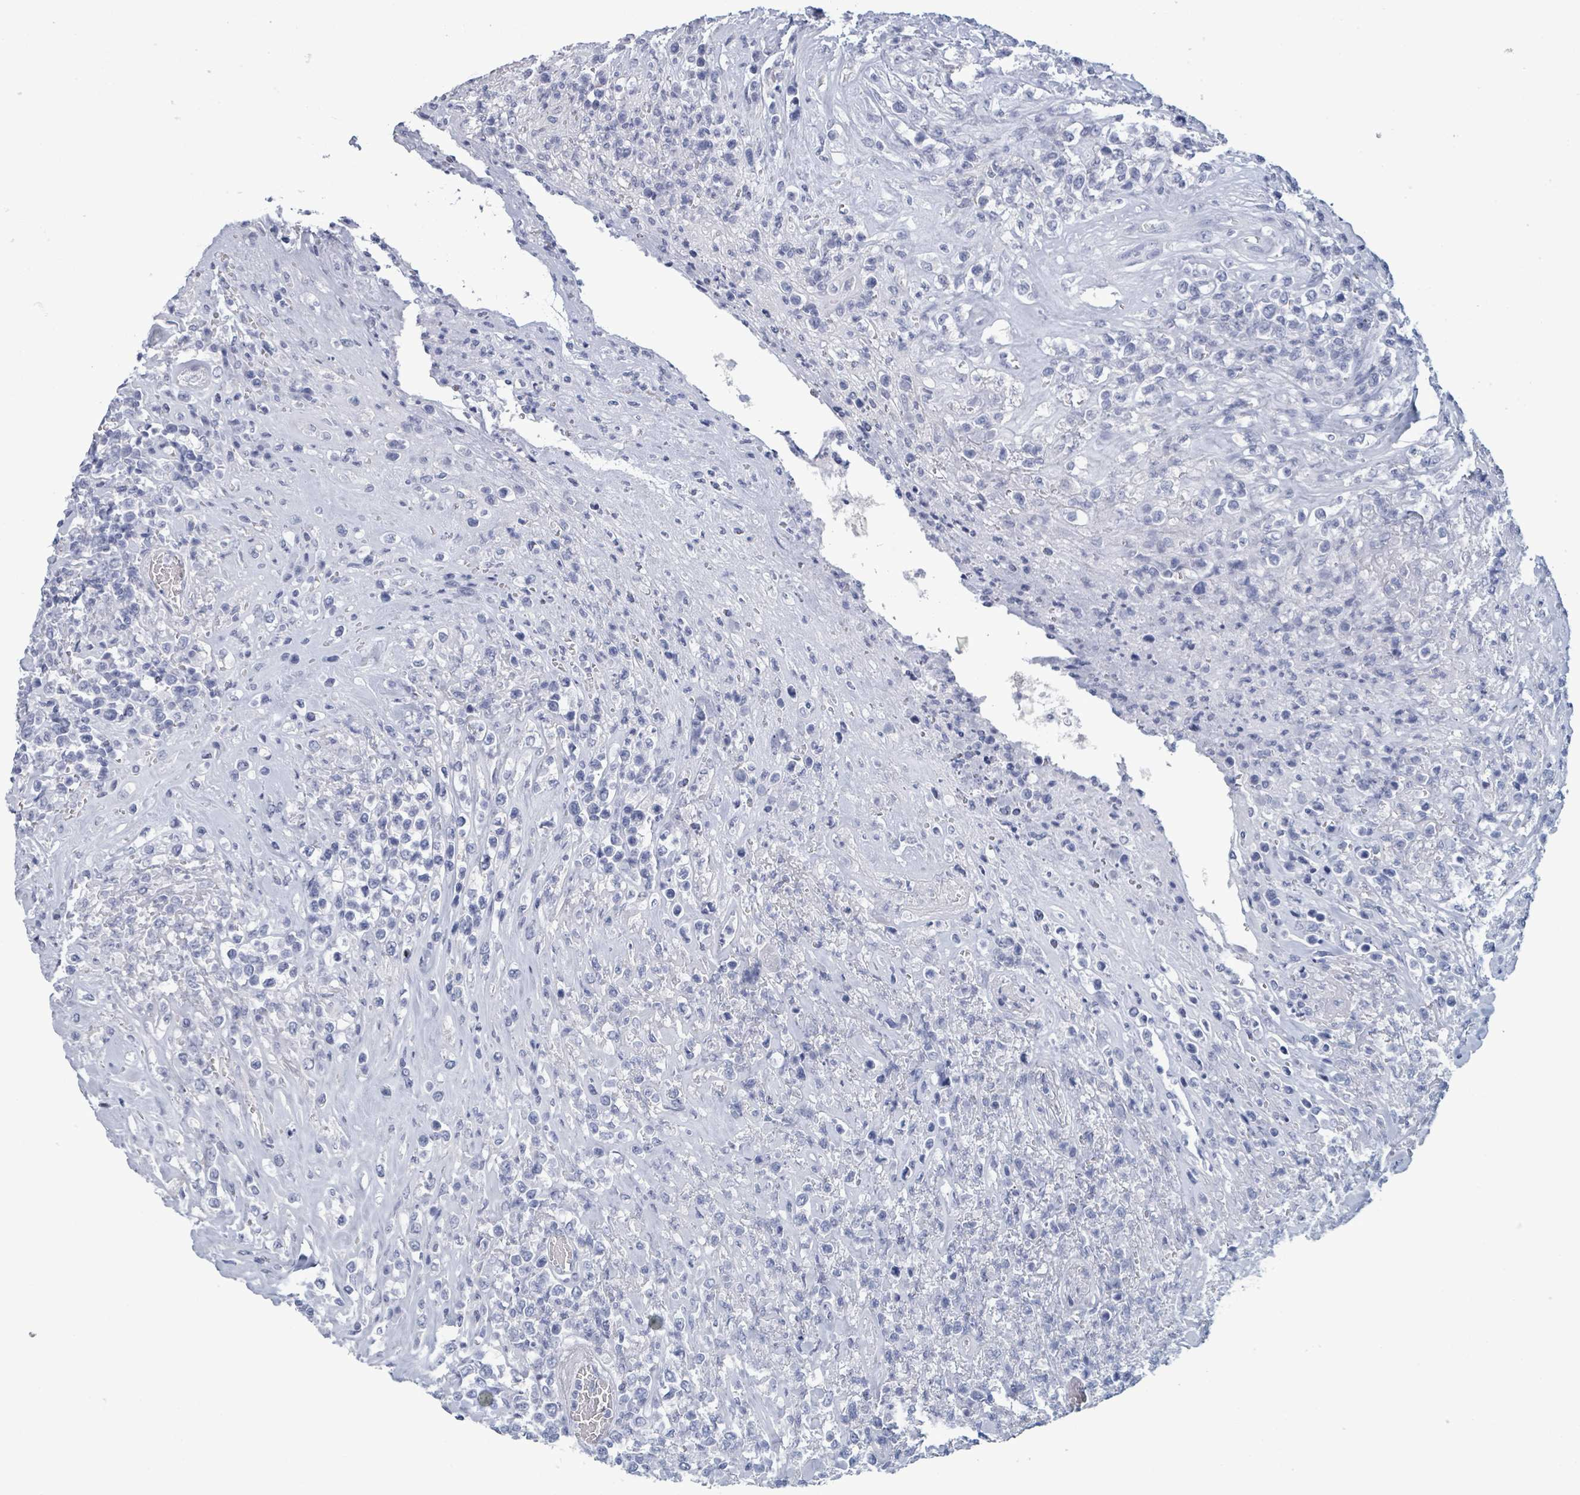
{"staining": {"intensity": "negative", "quantity": "none", "location": "none"}, "tissue": "lymphoma", "cell_type": "Tumor cells", "image_type": "cancer", "snomed": [{"axis": "morphology", "description": "Malignant lymphoma, non-Hodgkin's type, High grade"}, {"axis": "topography", "description": "Soft tissue"}], "caption": "Immunohistochemistry image of human lymphoma stained for a protein (brown), which exhibits no expression in tumor cells.", "gene": "NKX2-1", "patient": {"sex": "female", "age": 56}}